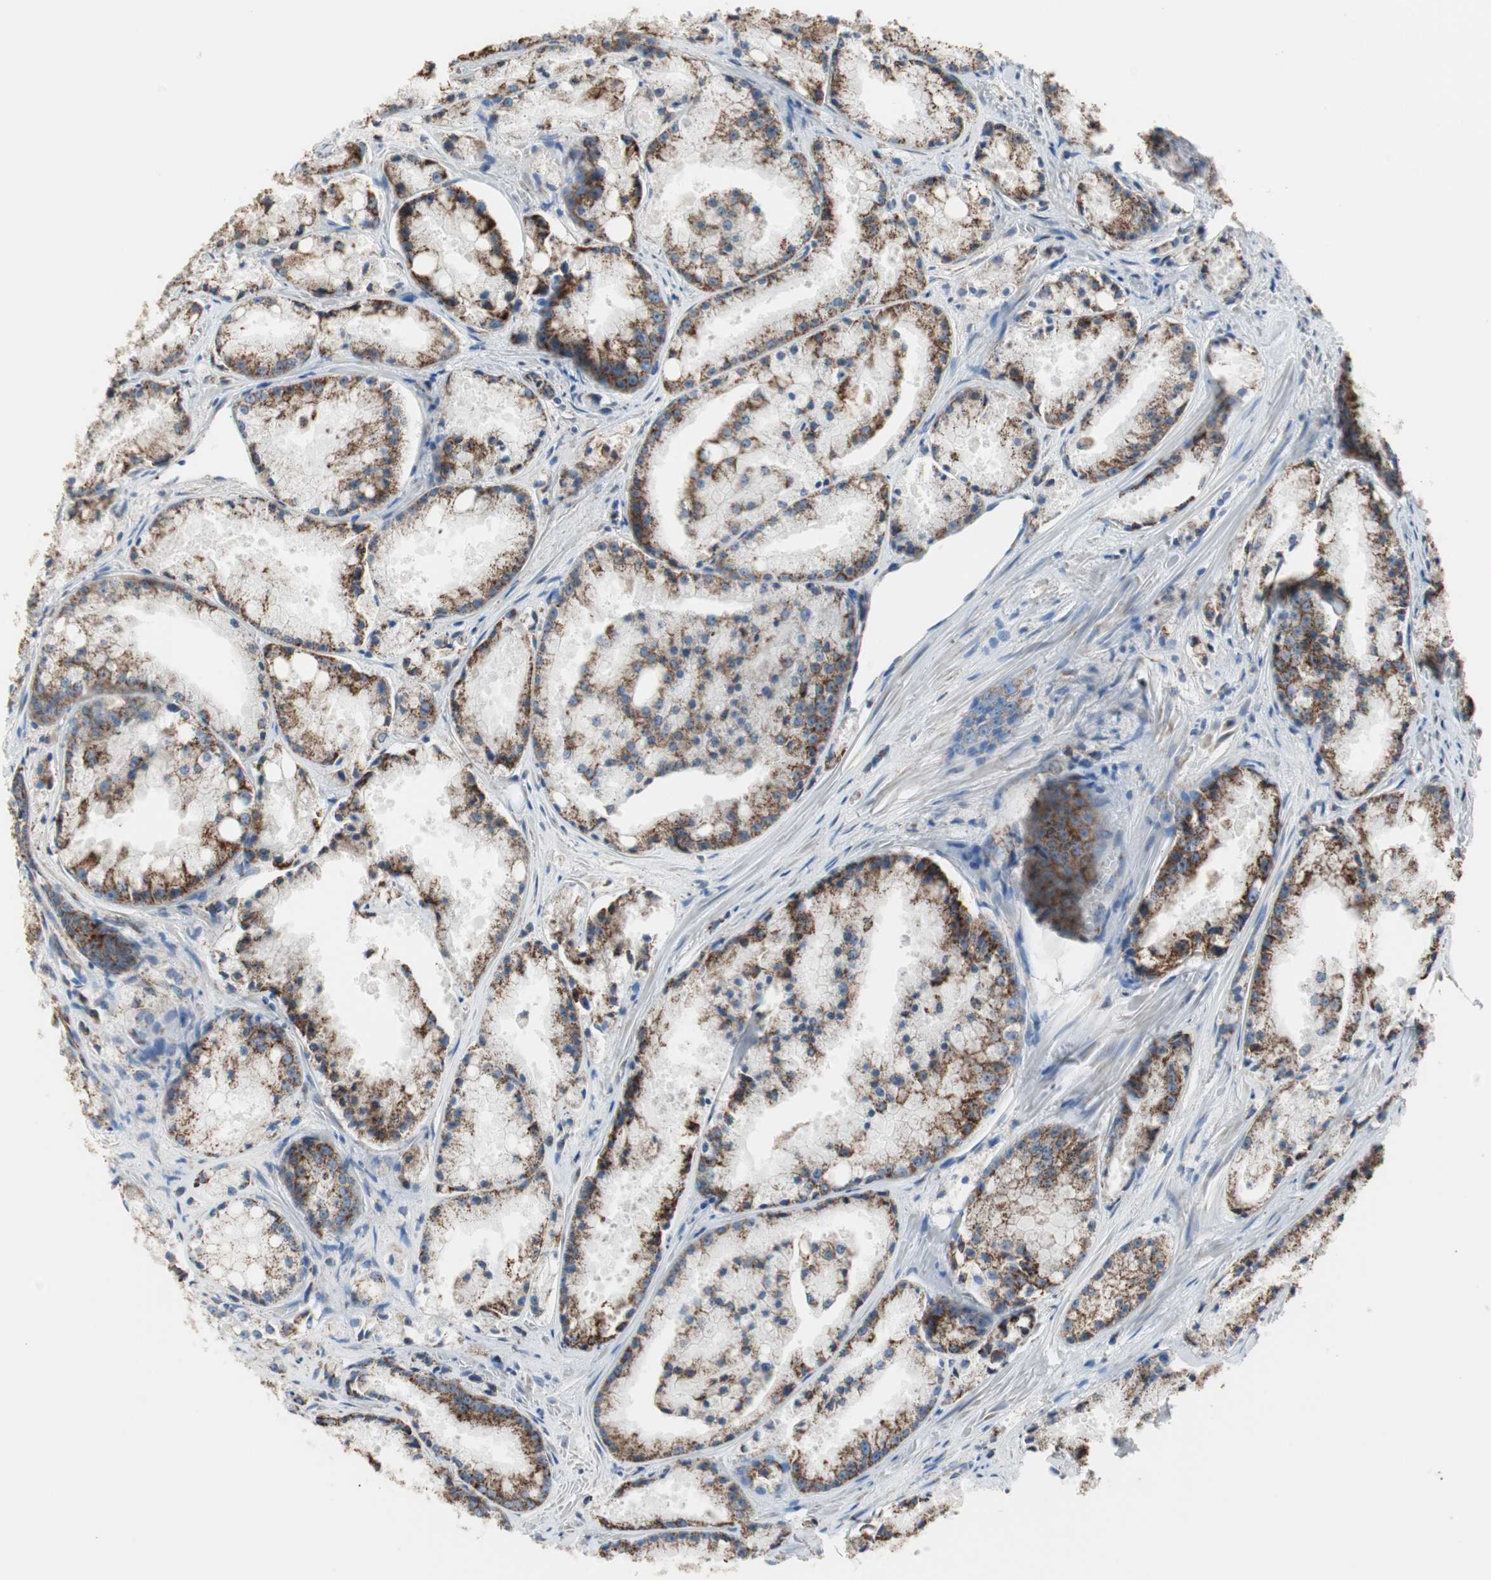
{"staining": {"intensity": "strong", "quantity": ">75%", "location": "cytoplasmic/membranous"}, "tissue": "prostate cancer", "cell_type": "Tumor cells", "image_type": "cancer", "snomed": [{"axis": "morphology", "description": "Adenocarcinoma, Low grade"}, {"axis": "topography", "description": "Prostate"}], "caption": "Prostate cancer stained for a protein (brown) shows strong cytoplasmic/membranous positive staining in approximately >75% of tumor cells.", "gene": "TST", "patient": {"sex": "male", "age": 64}}